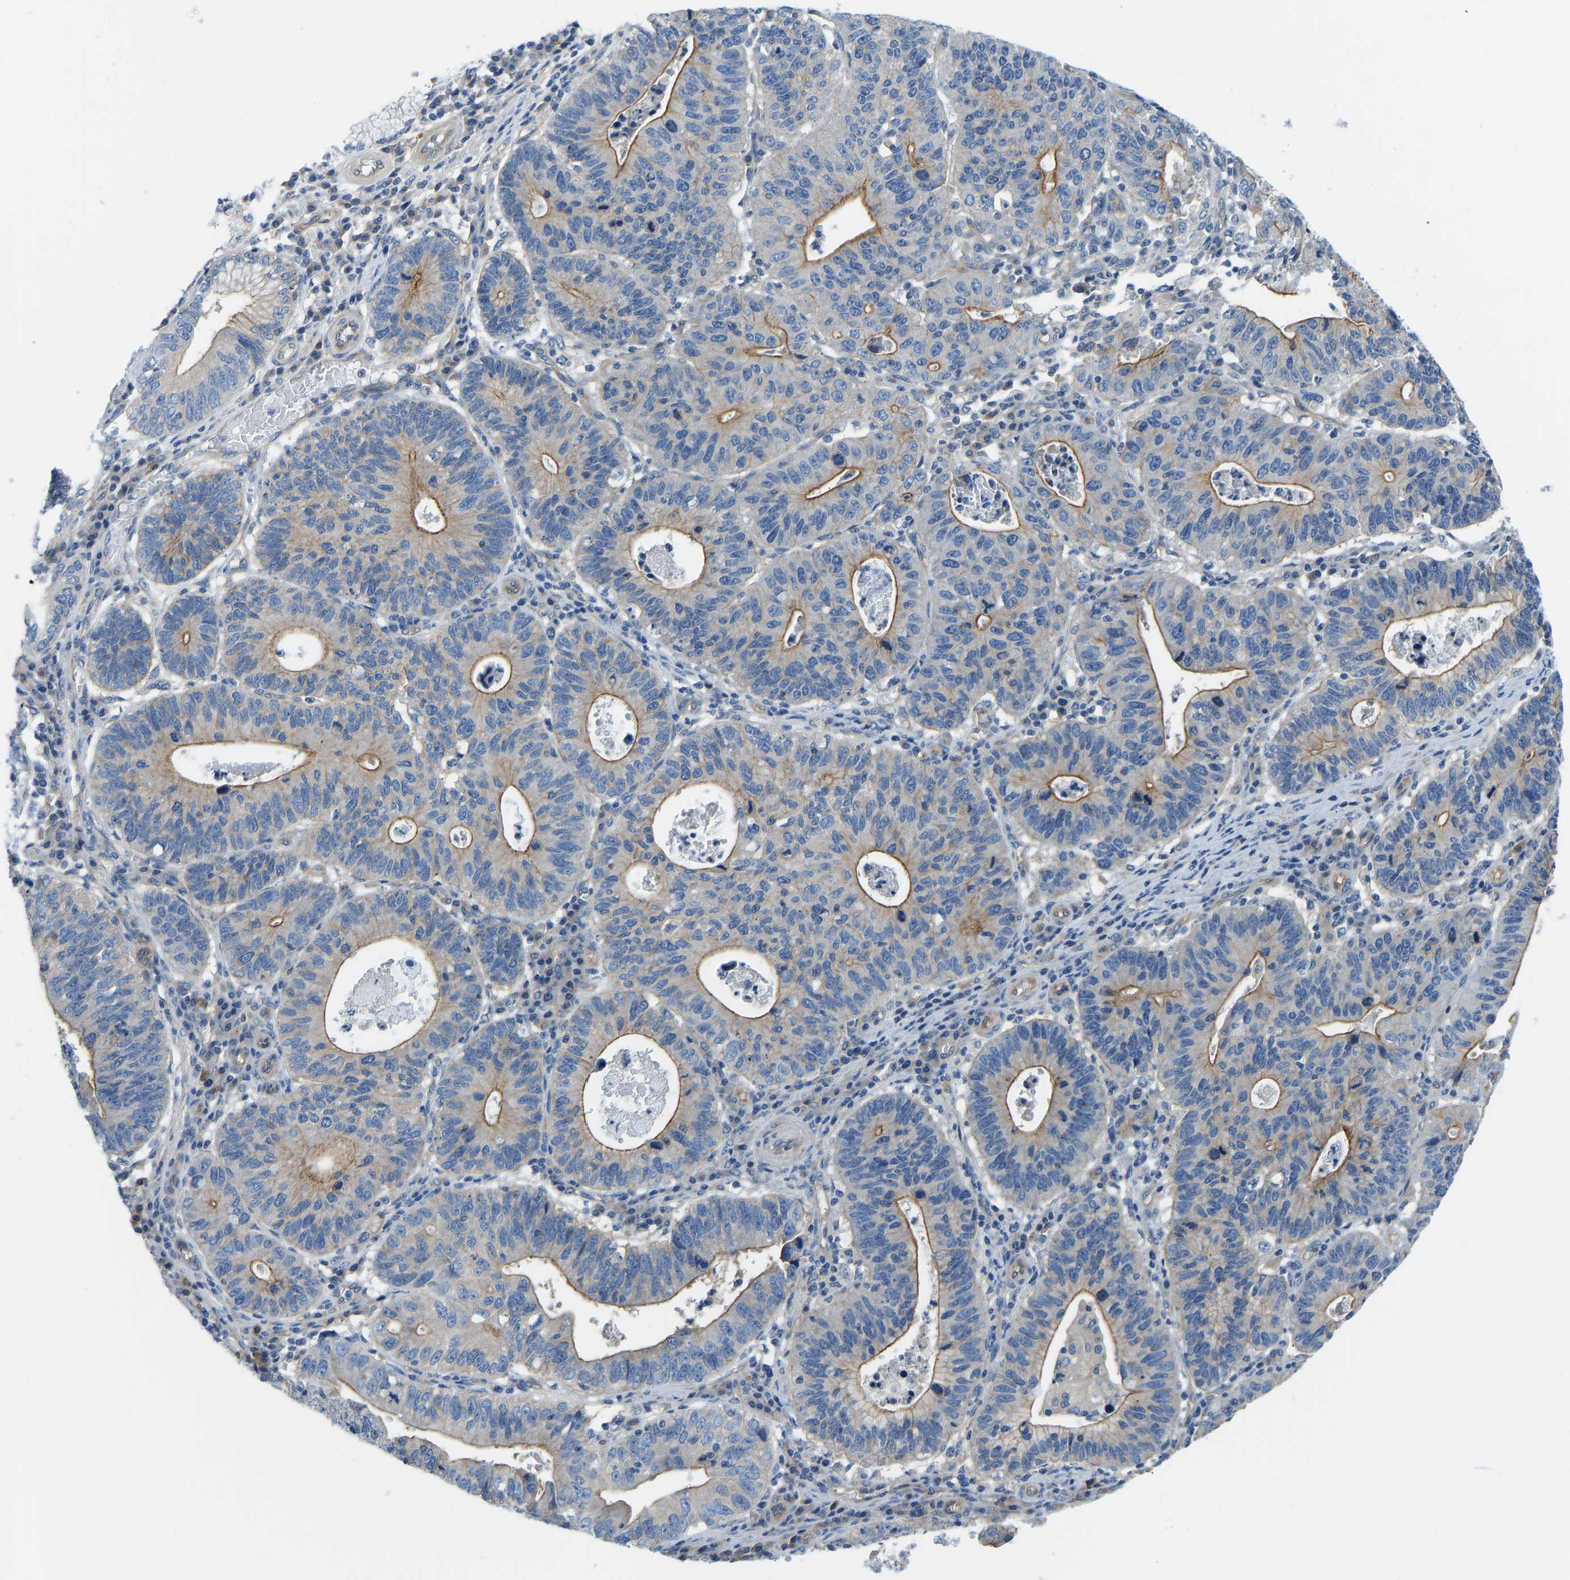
{"staining": {"intensity": "moderate", "quantity": "25%-75%", "location": "cytoplasmic/membranous"}, "tissue": "stomach cancer", "cell_type": "Tumor cells", "image_type": "cancer", "snomed": [{"axis": "morphology", "description": "Adenocarcinoma, NOS"}, {"axis": "topography", "description": "Stomach"}], "caption": "Protein staining by immunohistochemistry (IHC) shows moderate cytoplasmic/membranous staining in about 25%-75% of tumor cells in stomach cancer.", "gene": "CHAD", "patient": {"sex": "male", "age": 59}}